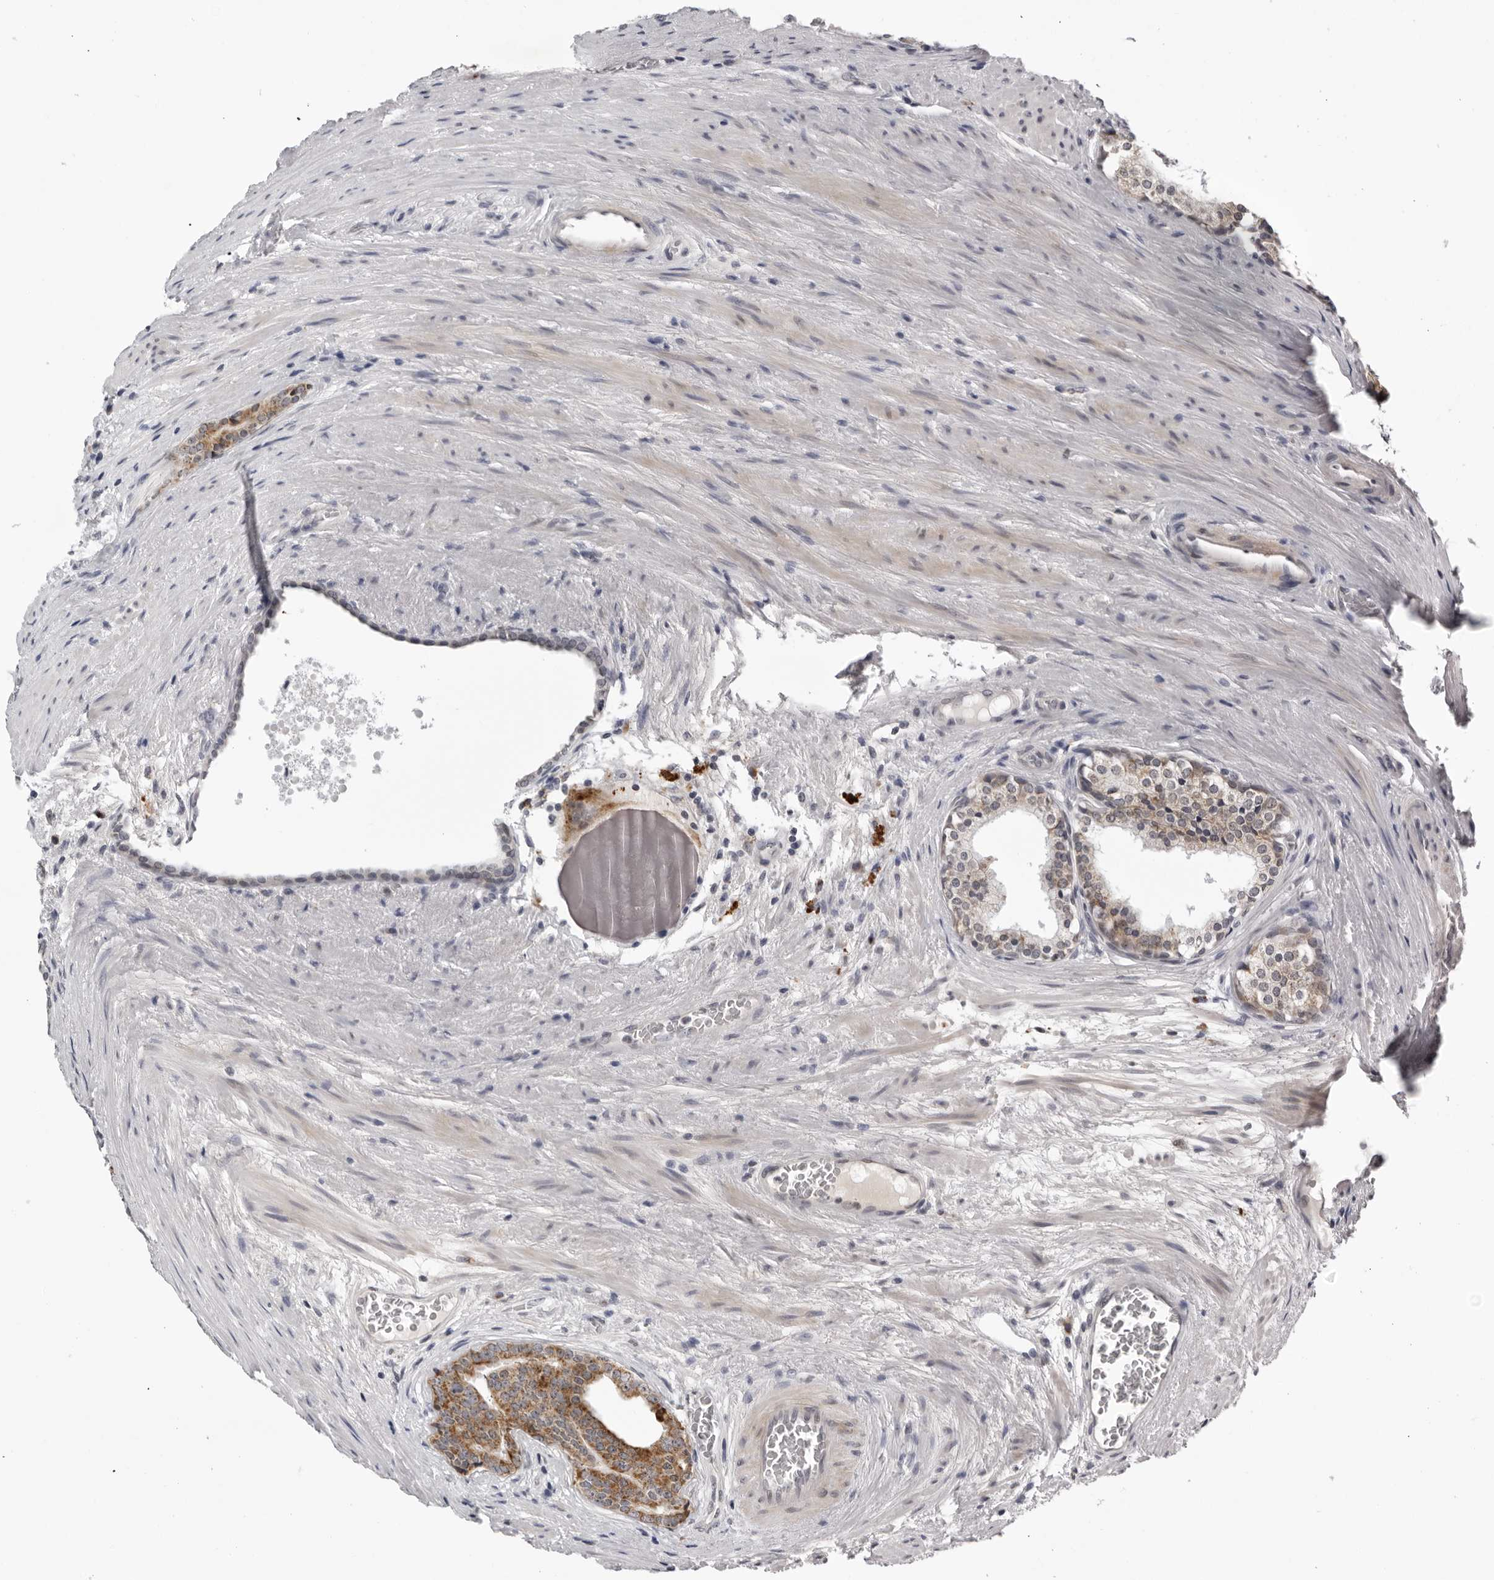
{"staining": {"intensity": "moderate", "quantity": ">75%", "location": "cytoplasmic/membranous"}, "tissue": "prostate cancer", "cell_type": "Tumor cells", "image_type": "cancer", "snomed": [{"axis": "morphology", "description": "Adenocarcinoma, High grade"}, {"axis": "topography", "description": "Prostate"}], "caption": "Immunohistochemical staining of human prostate high-grade adenocarcinoma reveals medium levels of moderate cytoplasmic/membranous protein positivity in approximately >75% of tumor cells.", "gene": "CPT2", "patient": {"sex": "male", "age": 56}}